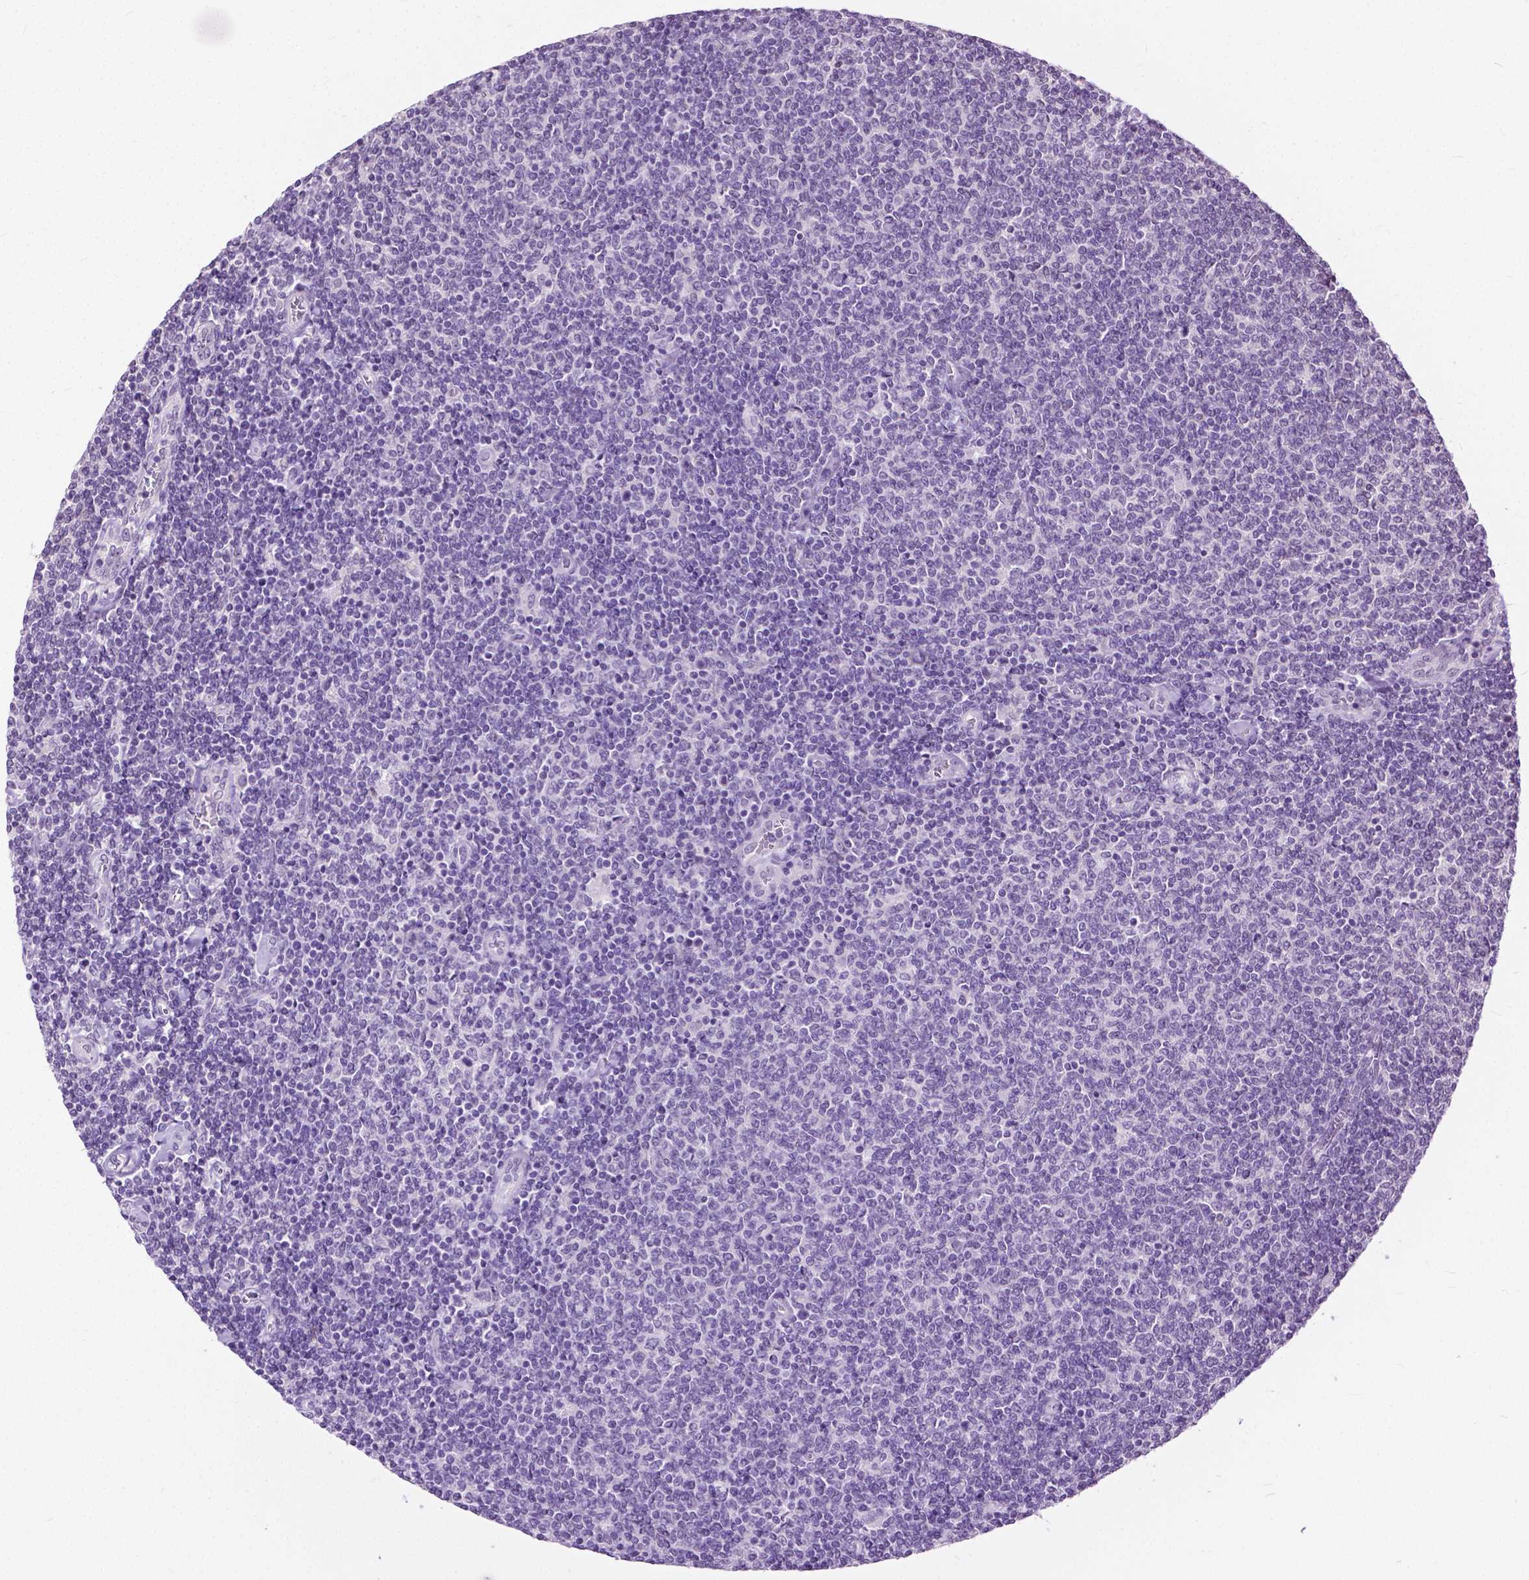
{"staining": {"intensity": "negative", "quantity": "none", "location": "none"}, "tissue": "lymphoma", "cell_type": "Tumor cells", "image_type": "cancer", "snomed": [{"axis": "morphology", "description": "Malignant lymphoma, non-Hodgkin's type, Low grade"}, {"axis": "topography", "description": "Lymph node"}], "caption": "IHC photomicrograph of neoplastic tissue: human low-grade malignant lymphoma, non-Hodgkin's type stained with DAB shows no significant protein staining in tumor cells.", "gene": "GPR37L1", "patient": {"sex": "male", "age": 52}}